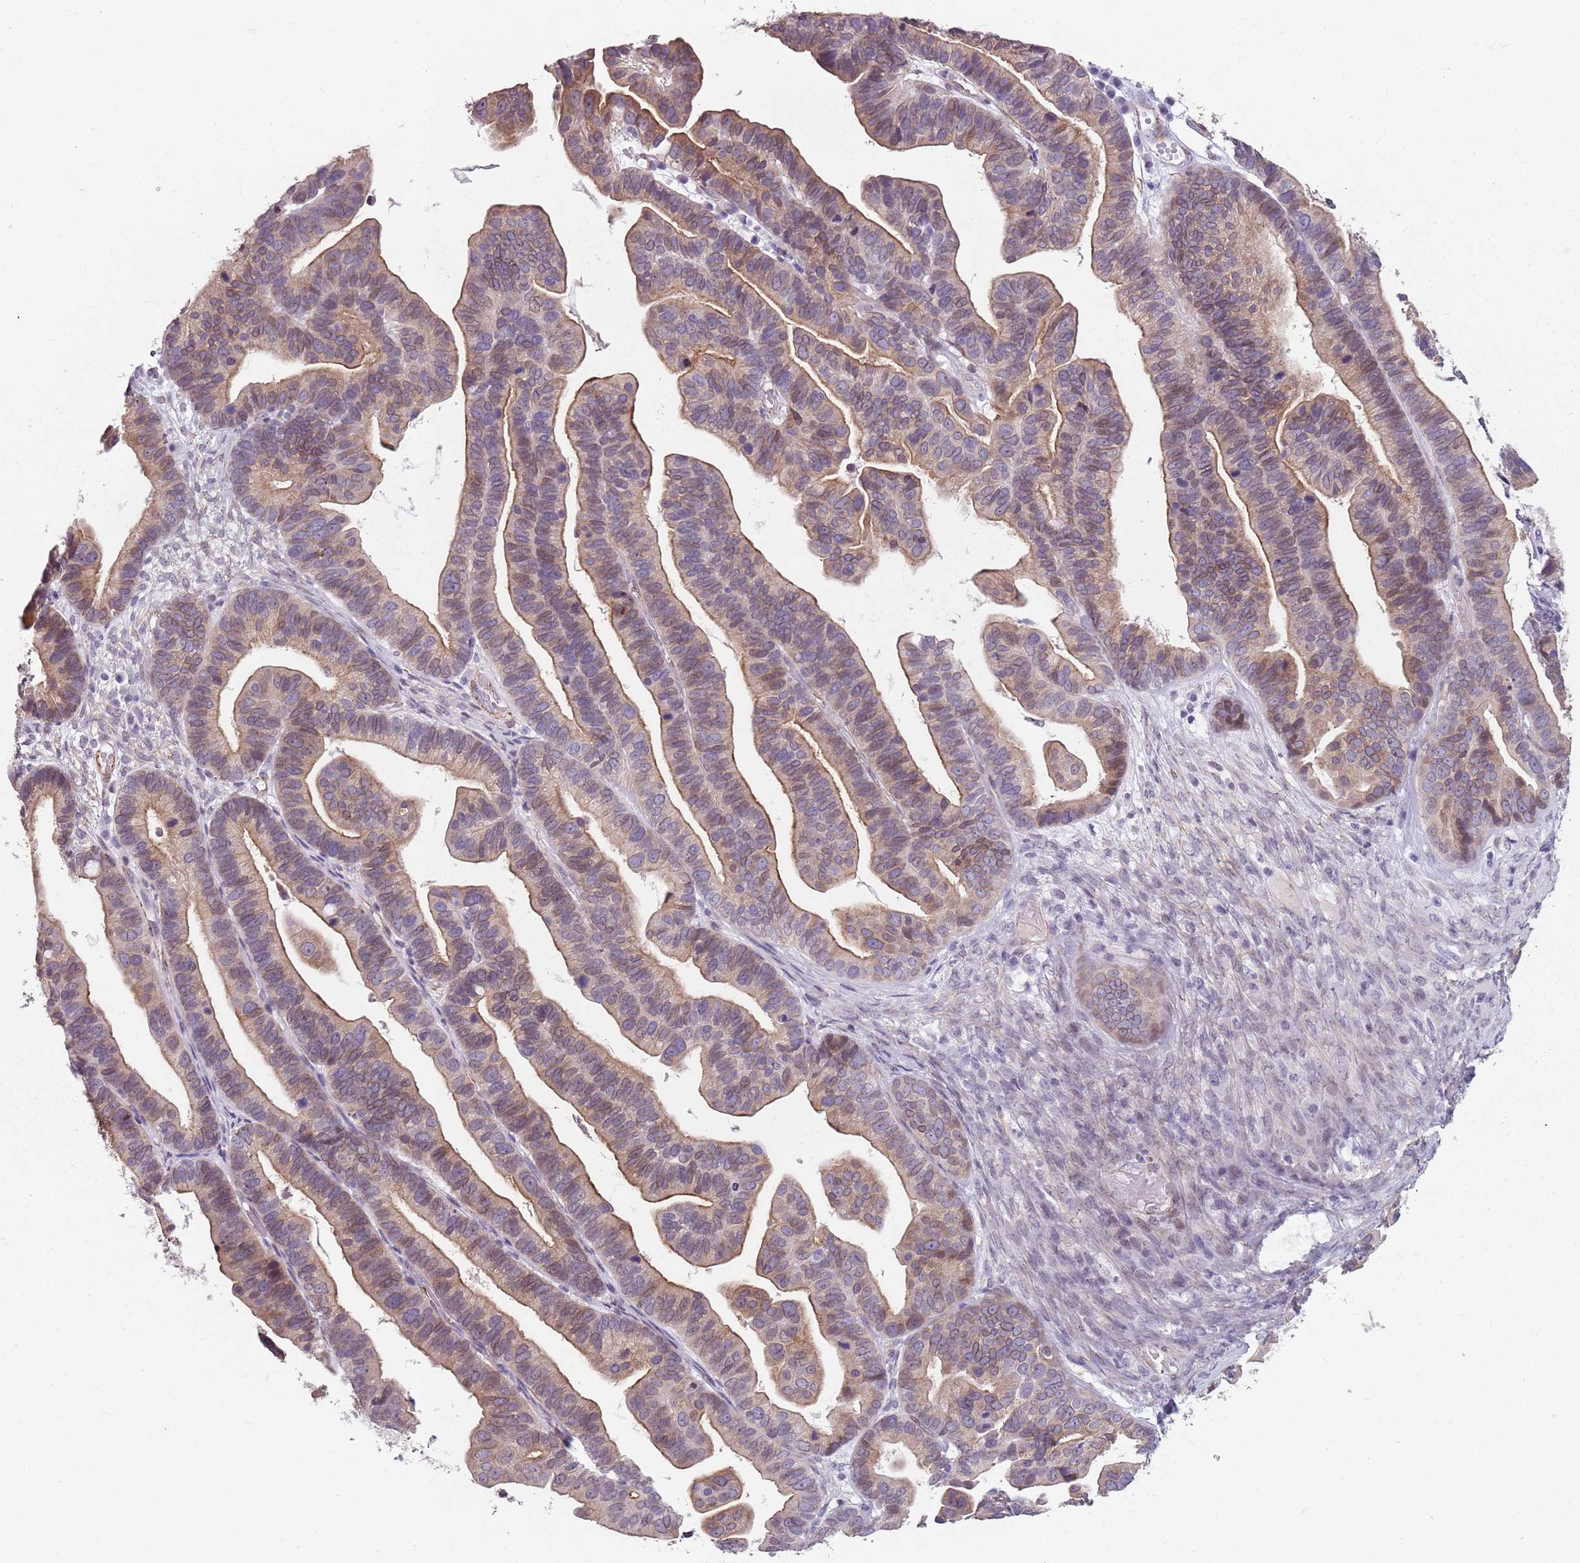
{"staining": {"intensity": "moderate", "quantity": "25%-75%", "location": "cytoplasmic/membranous"}, "tissue": "ovarian cancer", "cell_type": "Tumor cells", "image_type": "cancer", "snomed": [{"axis": "morphology", "description": "Cystadenocarcinoma, serous, NOS"}, {"axis": "topography", "description": "Ovary"}], "caption": "IHC of human serous cystadenocarcinoma (ovarian) exhibits medium levels of moderate cytoplasmic/membranous staining in approximately 25%-75% of tumor cells. (brown staining indicates protein expression, while blue staining denotes nuclei).", "gene": "TMC4", "patient": {"sex": "female", "age": 56}}